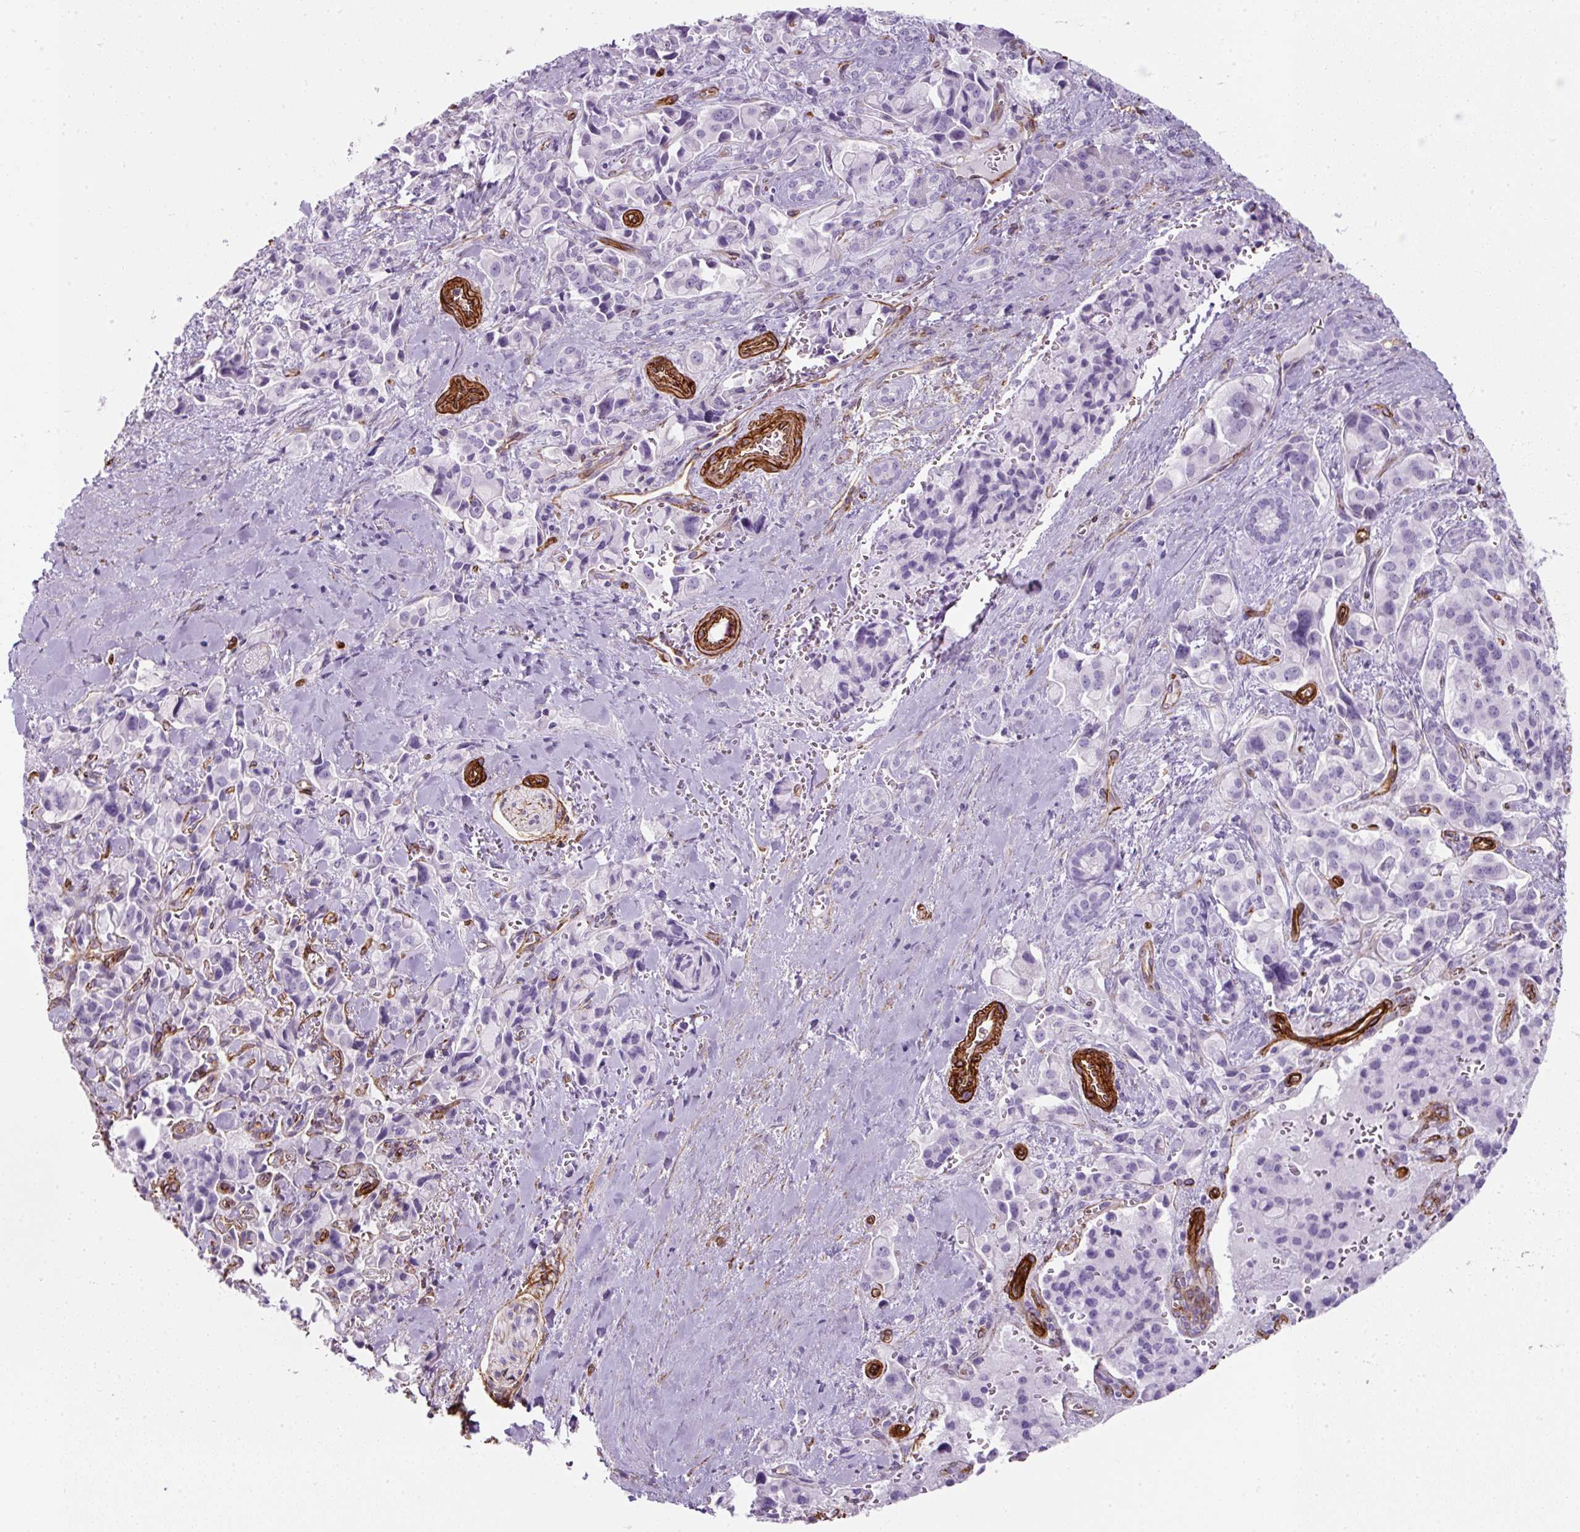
{"staining": {"intensity": "negative", "quantity": "none", "location": "none"}, "tissue": "pancreatic cancer", "cell_type": "Tumor cells", "image_type": "cancer", "snomed": [{"axis": "morphology", "description": "Adenocarcinoma, NOS"}, {"axis": "topography", "description": "Pancreas"}], "caption": "This is a histopathology image of IHC staining of pancreatic adenocarcinoma, which shows no expression in tumor cells. (Stains: DAB (3,3'-diaminobenzidine) IHC with hematoxylin counter stain, Microscopy: brightfield microscopy at high magnification).", "gene": "CAVIN3", "patient": {"sex": "male", "age": 65}}